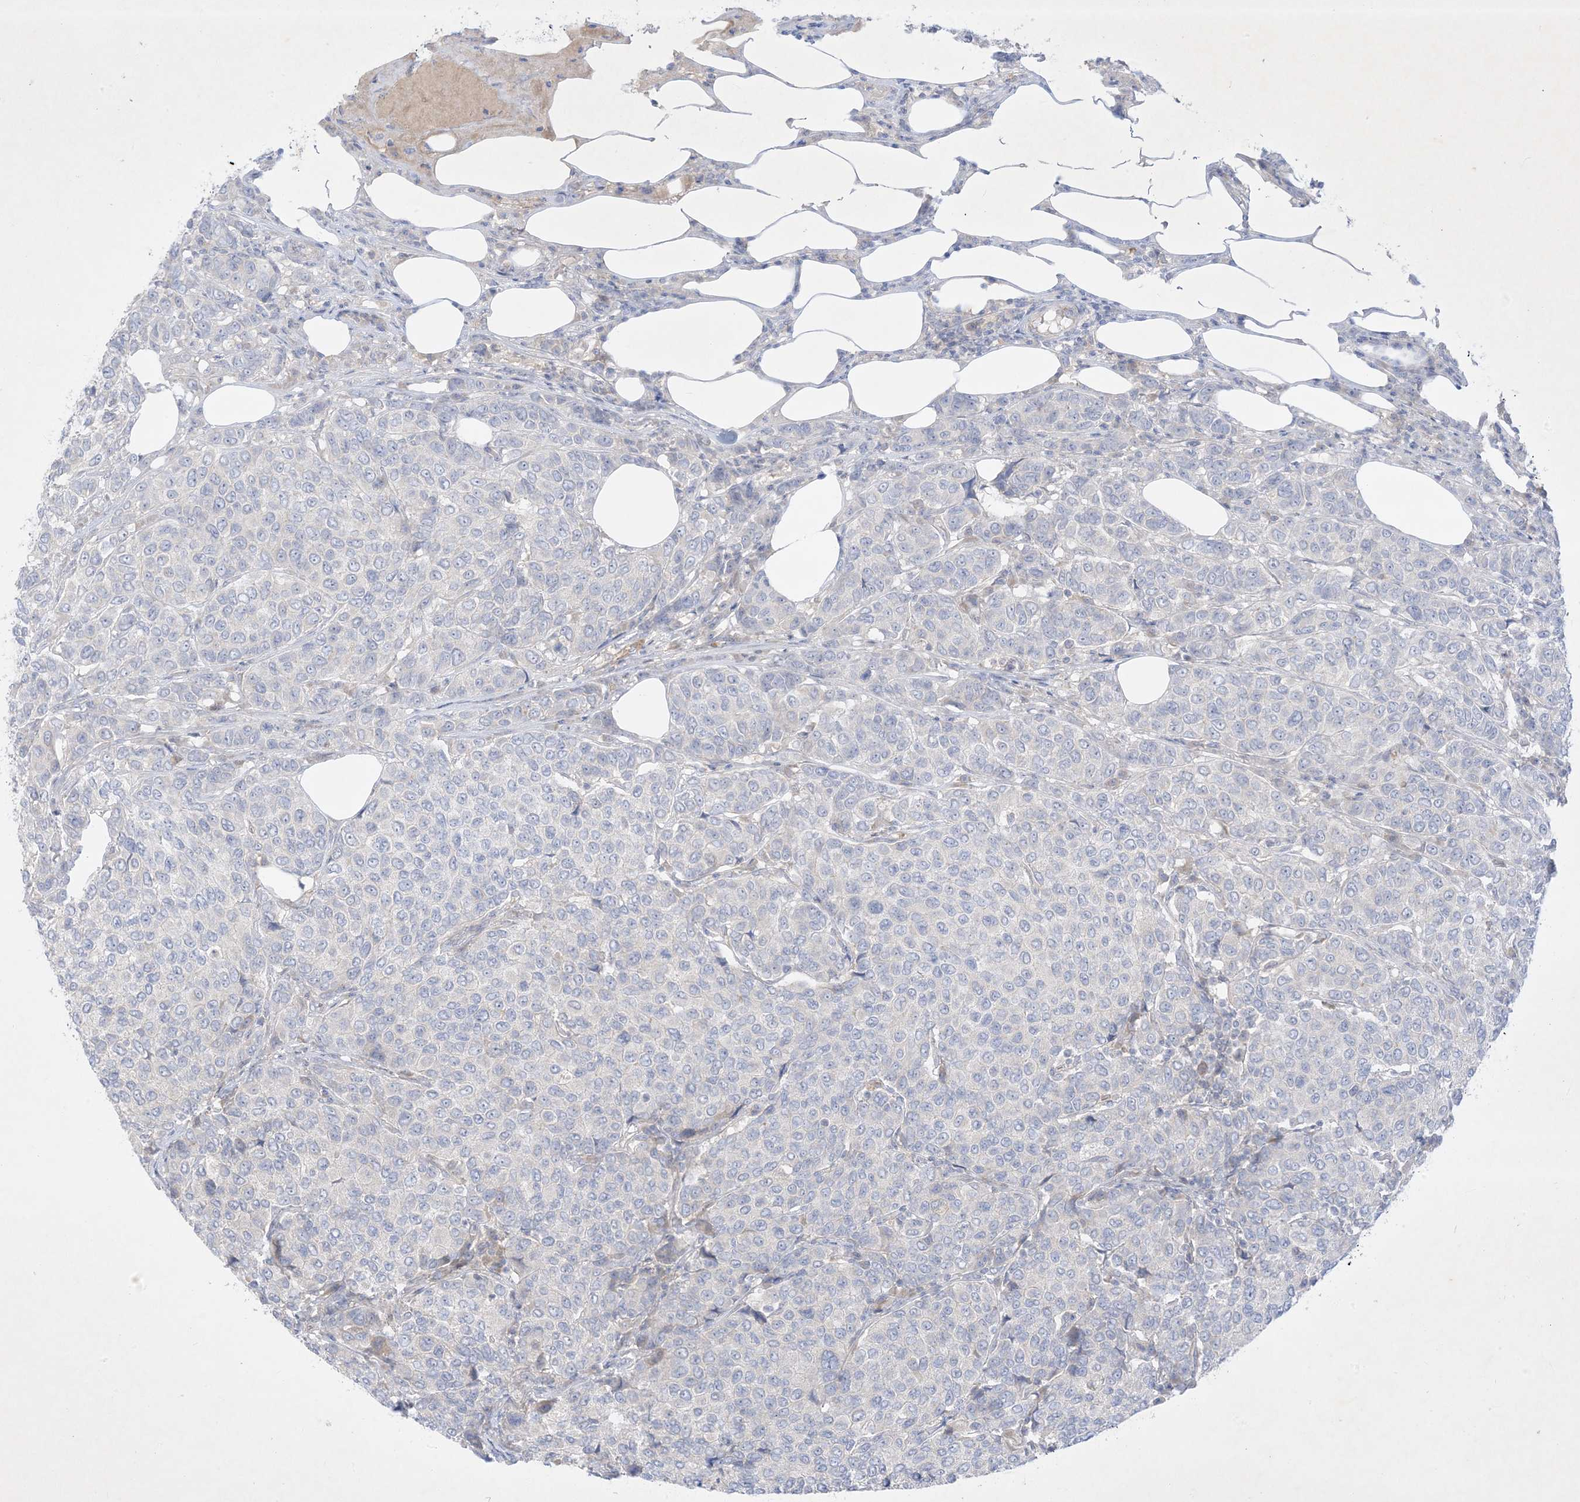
{"staining": {"intensity": "negative", "quantity": "none", "location": "none"}, "tissue": "breast cancer", "cell_type": "Tumor cells", "image_type": "cancer", "snomed": [{"axis": "morphology", "description": "Duct carcinoma"}, {"axis": "topography", "description": "Breast"}], "caption": "An immunohistochemistry (IHC) image of breast cancer (infiltrating ductal carcinoma) is shown. There is no staining in tumor cells of breast cancer (infiltrating ductal carcinoma).", "gene": "PLEKHA3", "patient": {"sex": "female", "age": 55}}